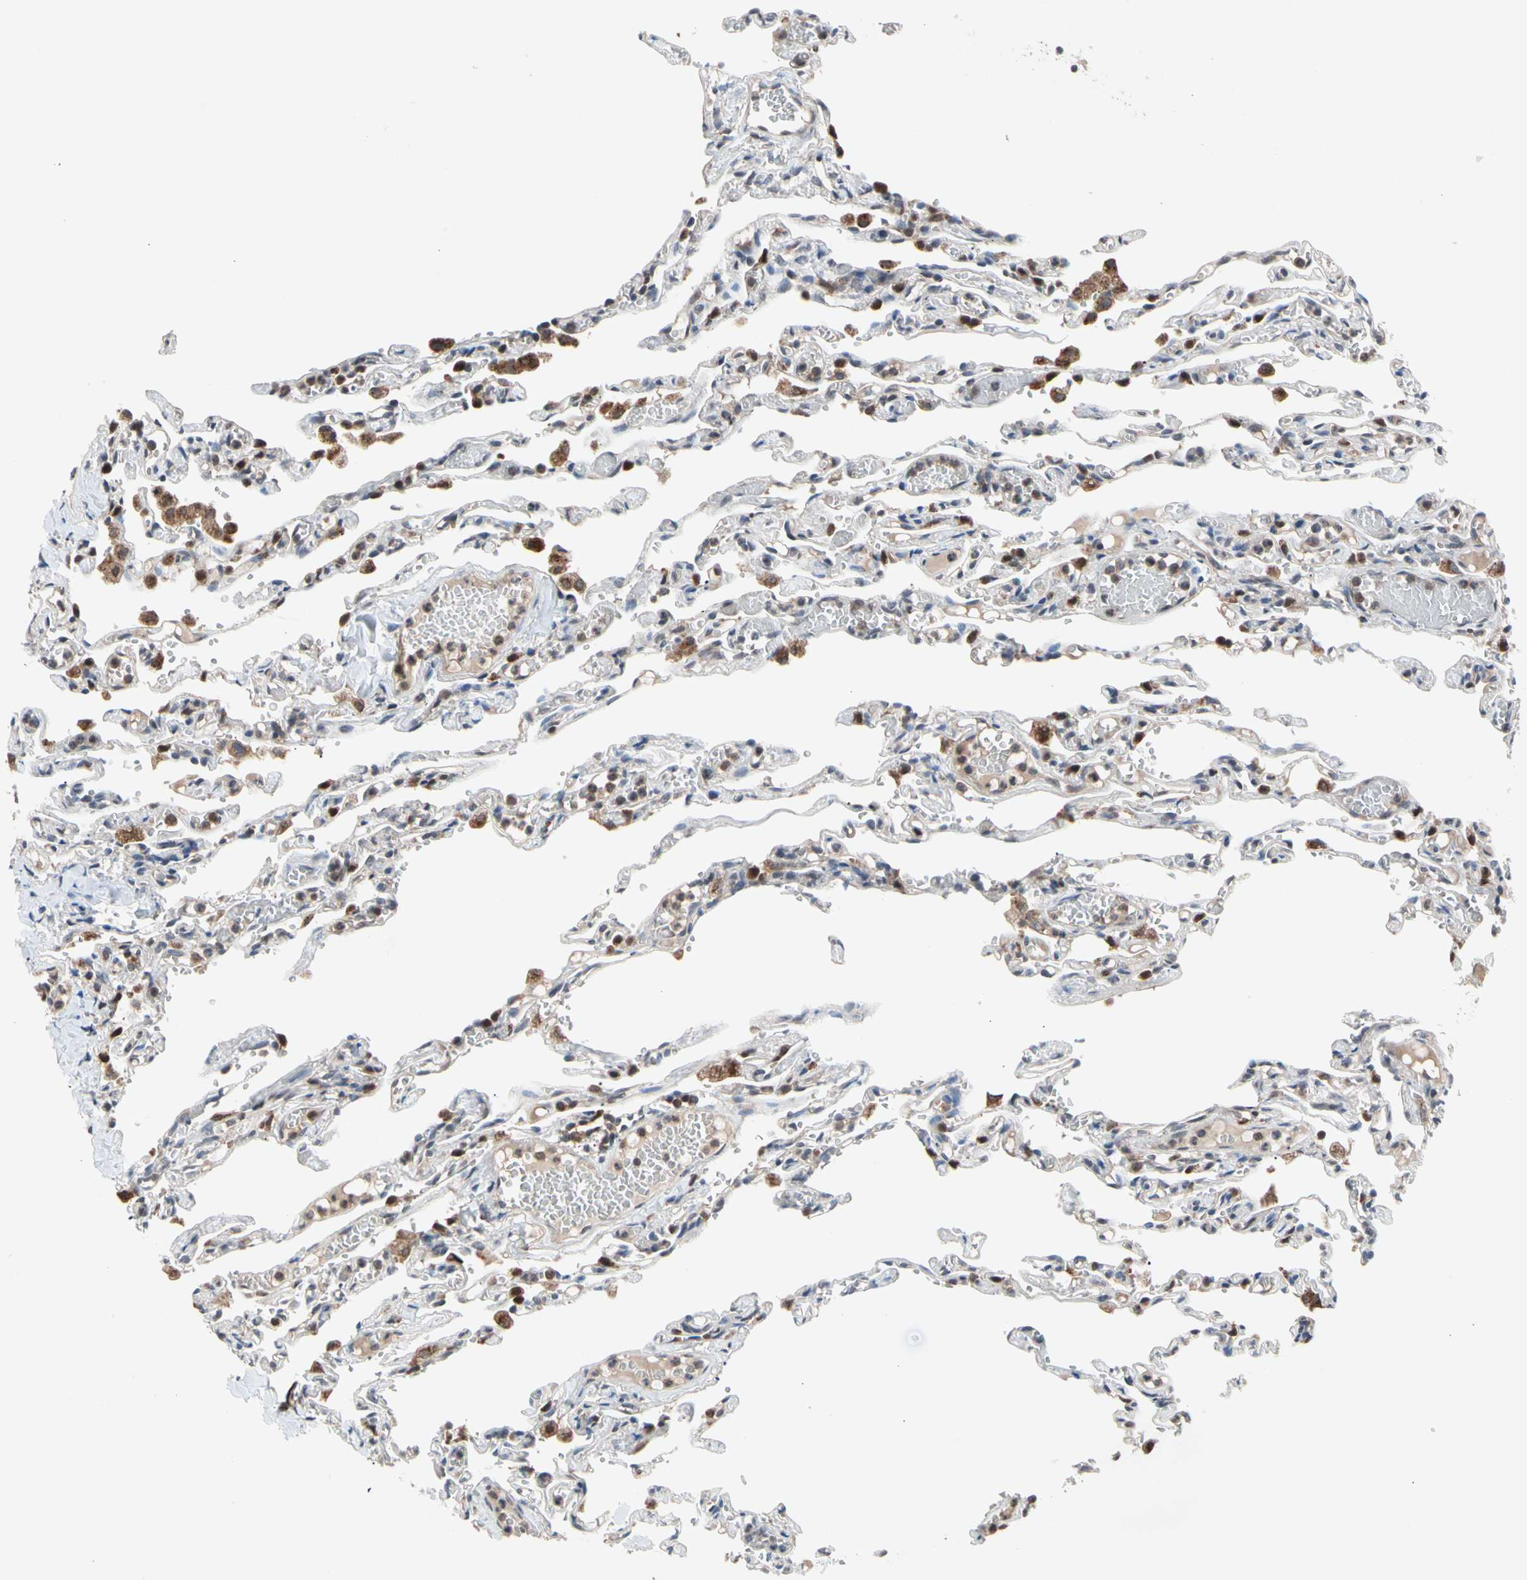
{"staining": {"intensity": "moderate", "quantity": "<25%", "location": "cytoplasmic/membranous,nuclear"}, "tissue": "lung", "cell_type": "Alveolar cells", "image_type": "normal", "snomed": [{"axis": "morphology", "description": "Normal tissue, NOS"}, {"axis": "topography", "description": "Lung"}], "caption": "DAB (3,3'-diaminobenzidine) immunohistochemical staining of unremarkable lung demonstrates moderate cytoplasmic/membranous,nuclear protein expression in approximately <25% of alveolar cells.", "gene": "MTHFS", "patient": {"sex": "male", "age": 21}}